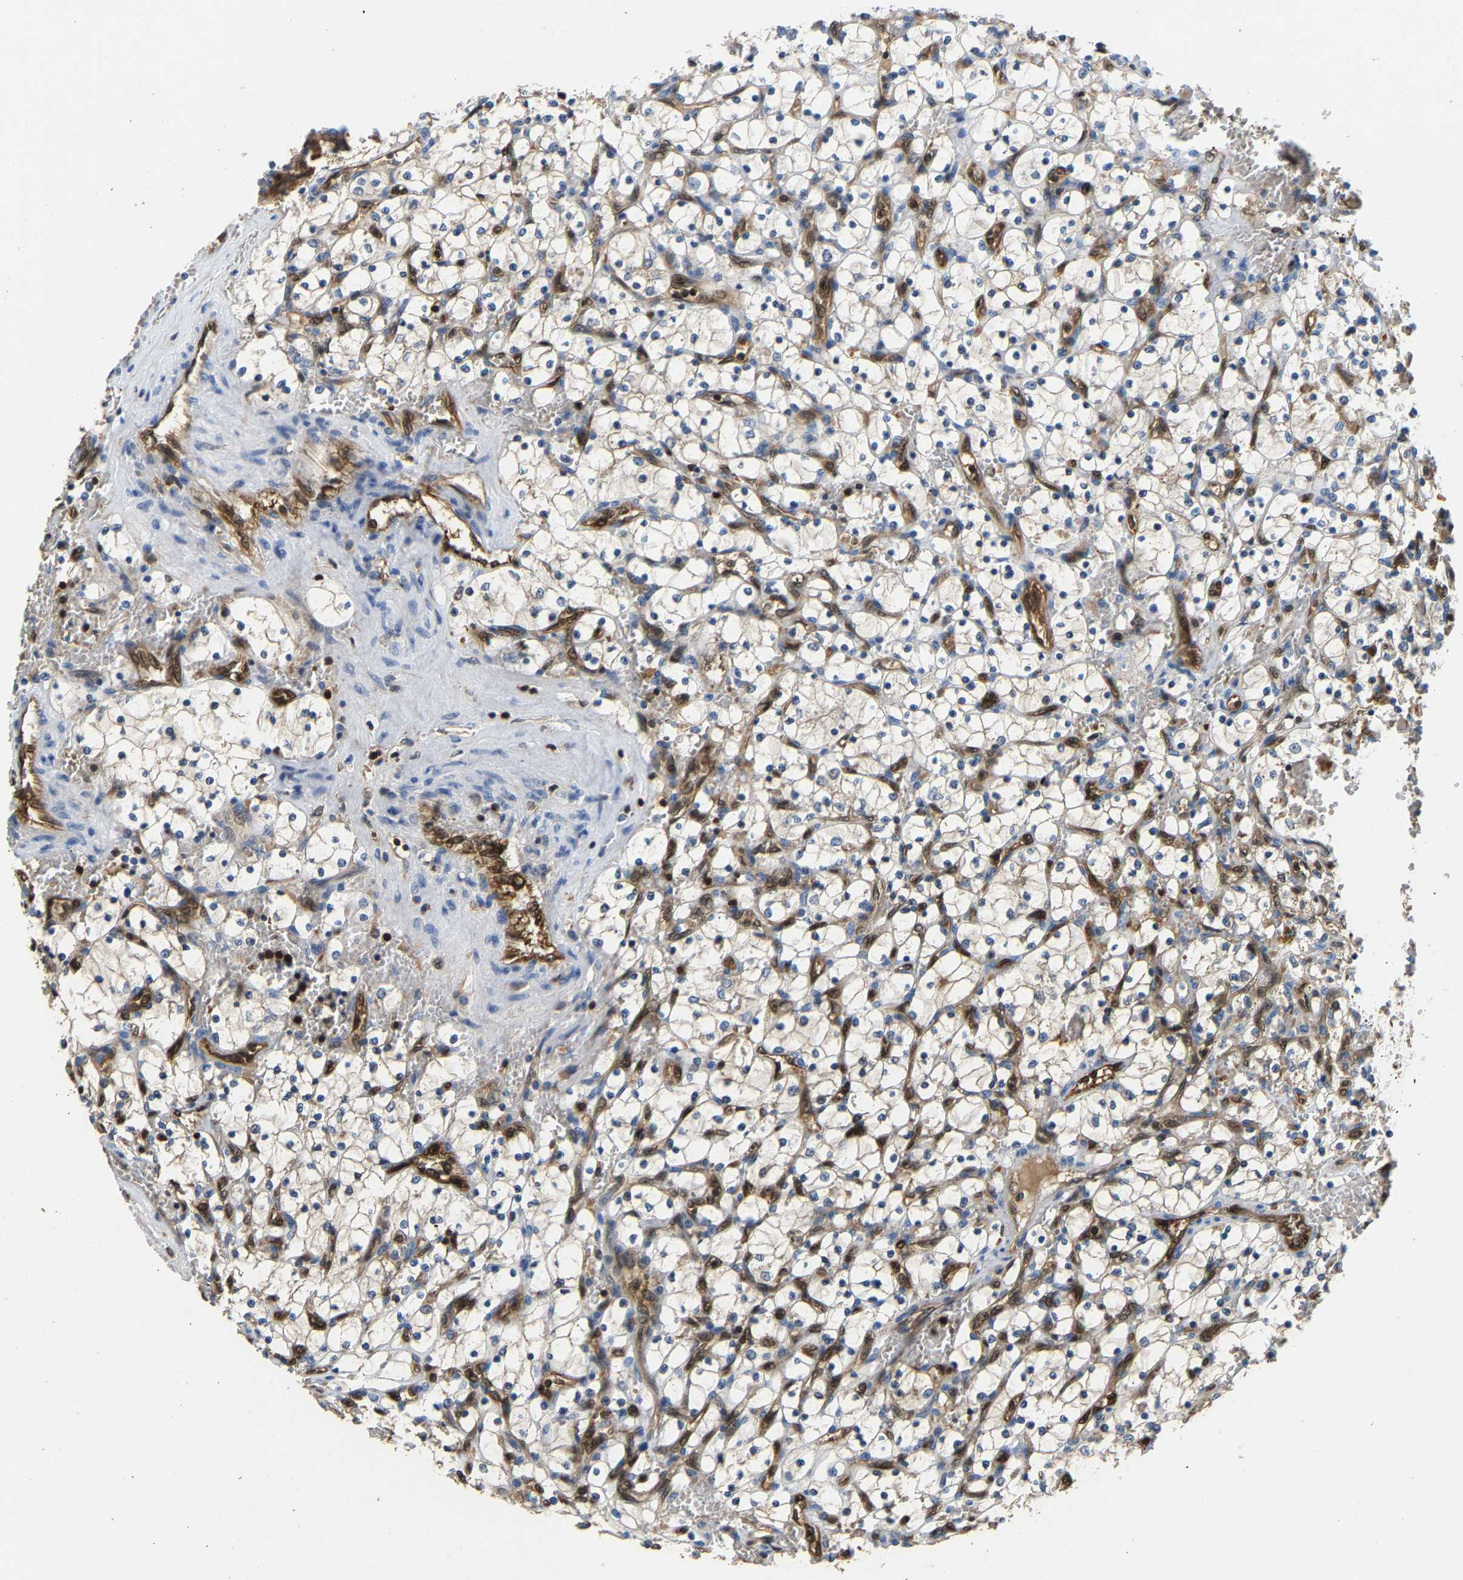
{"staining": {"intensity": "negative", "quantity": "none", "location": "none"}, "tissue": "renal cancer", "cell_type": "Tumor cells", "image_type": "cancer", "snomed": [{"axis": "morphology", "description": "Adenocarcinoma, NOS"}, {"axis": "topography", "description": "Kidney"}], "caption": "Immunohistochemistry (IHC) photomicrograph of neoplastic tissue: human adenocarcinoma (renal) stained with DAB shows no significant protein staining in tumor cells. Brightfield microscopy of immunohistochemistry (IHC) stained with DAB (3,3'-diaminobenzidine) (brown) and hematoxylin (blue), captured at high magnification.", "gene": "GIMAP7", "patient": {"sex": "female", "age": 69}}